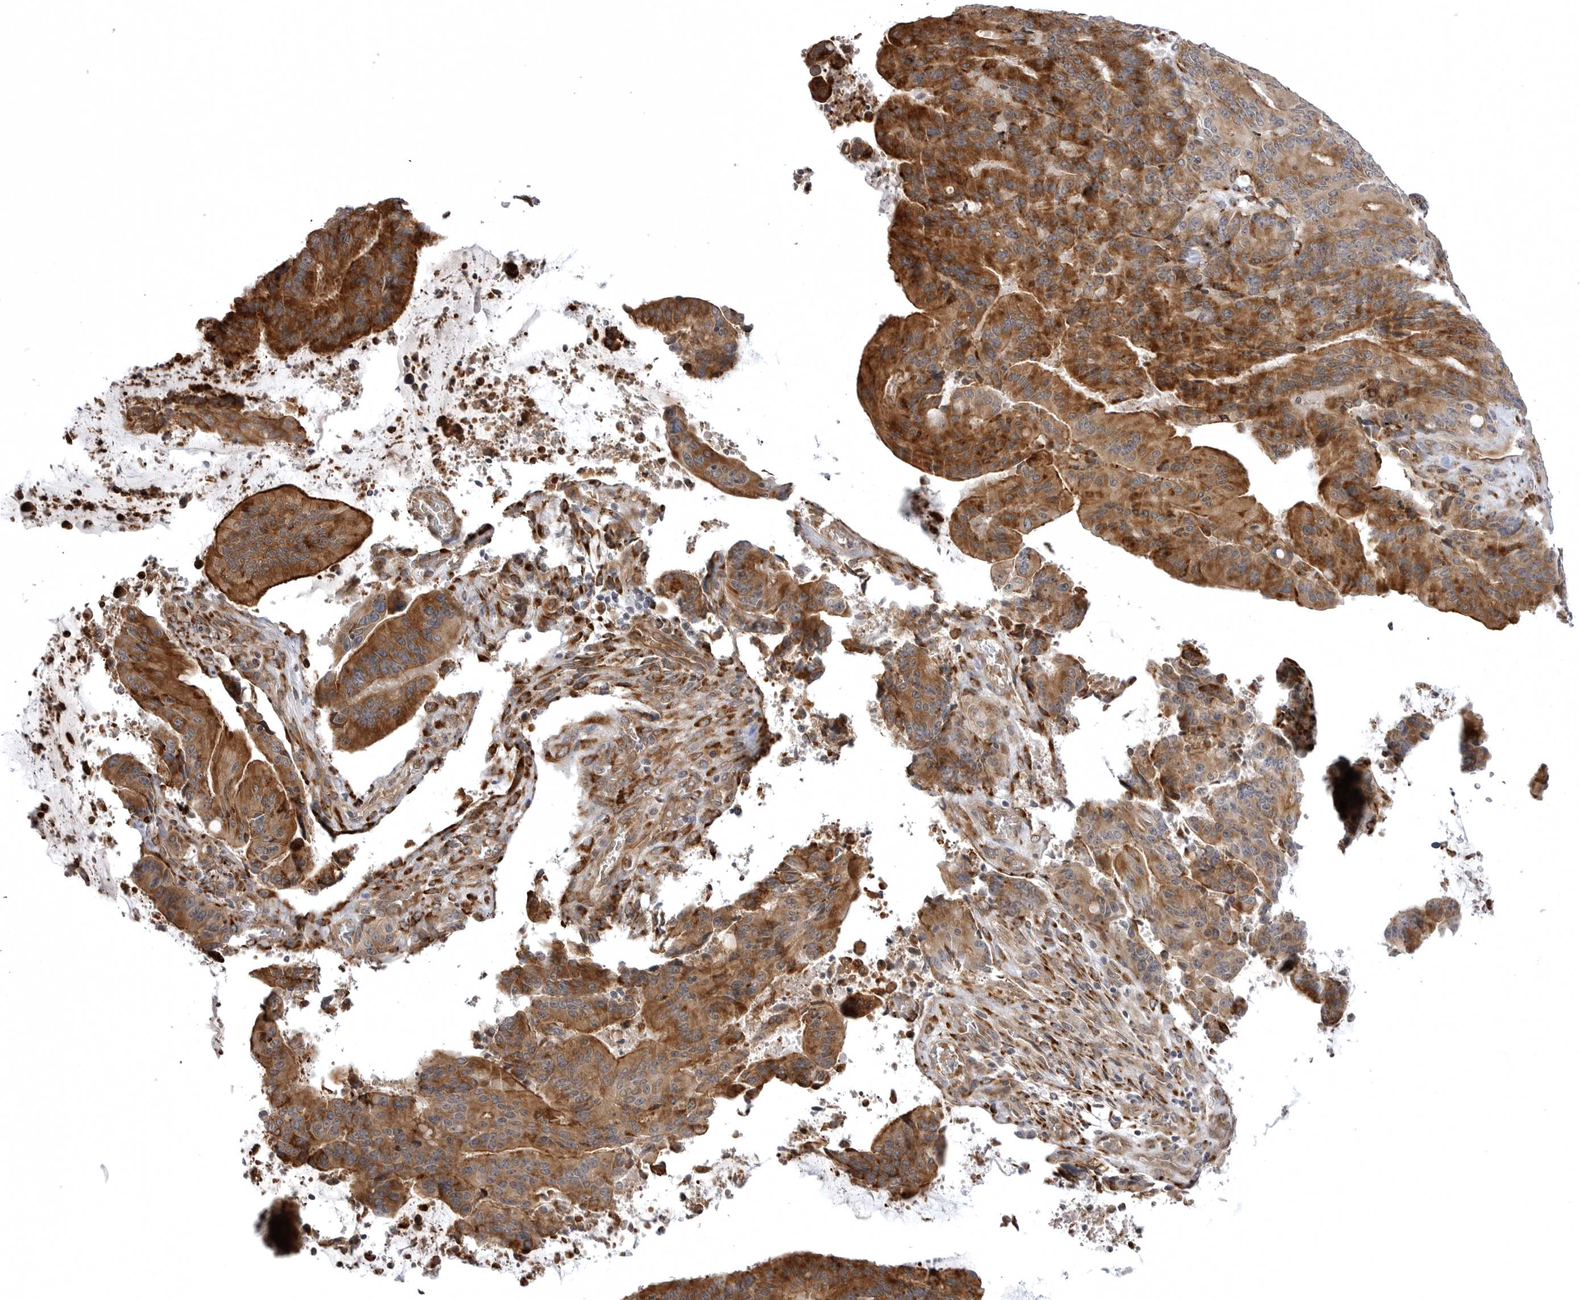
{"staining": {"intensity": "strong", "quantity": ">75%", "location": "cytoplasmic/membranous"}, "tissue": "liver cancer", "cell_type": "Tumor cells", "image_type": "cancer", "snomed": [{"axis": "morphology", "description": "Normal tissue, NOS"}, {"axis": "morphology", "description": "Cholangiocarcinoma"}, {"axis": "topography", "description": "Liver"}, {"axis": "topography", "description": "Peripheral nerve tissue"}], "caption": "The photomicrograph exhibits immunohistochemical staining of liver cholangiocarcinoma. There is strong cytoplasmic/membranous positivity is seen in about >75% of tumor cells.", "gene": "ARL5A", "patient": {"sex": "female", "age": 73}}